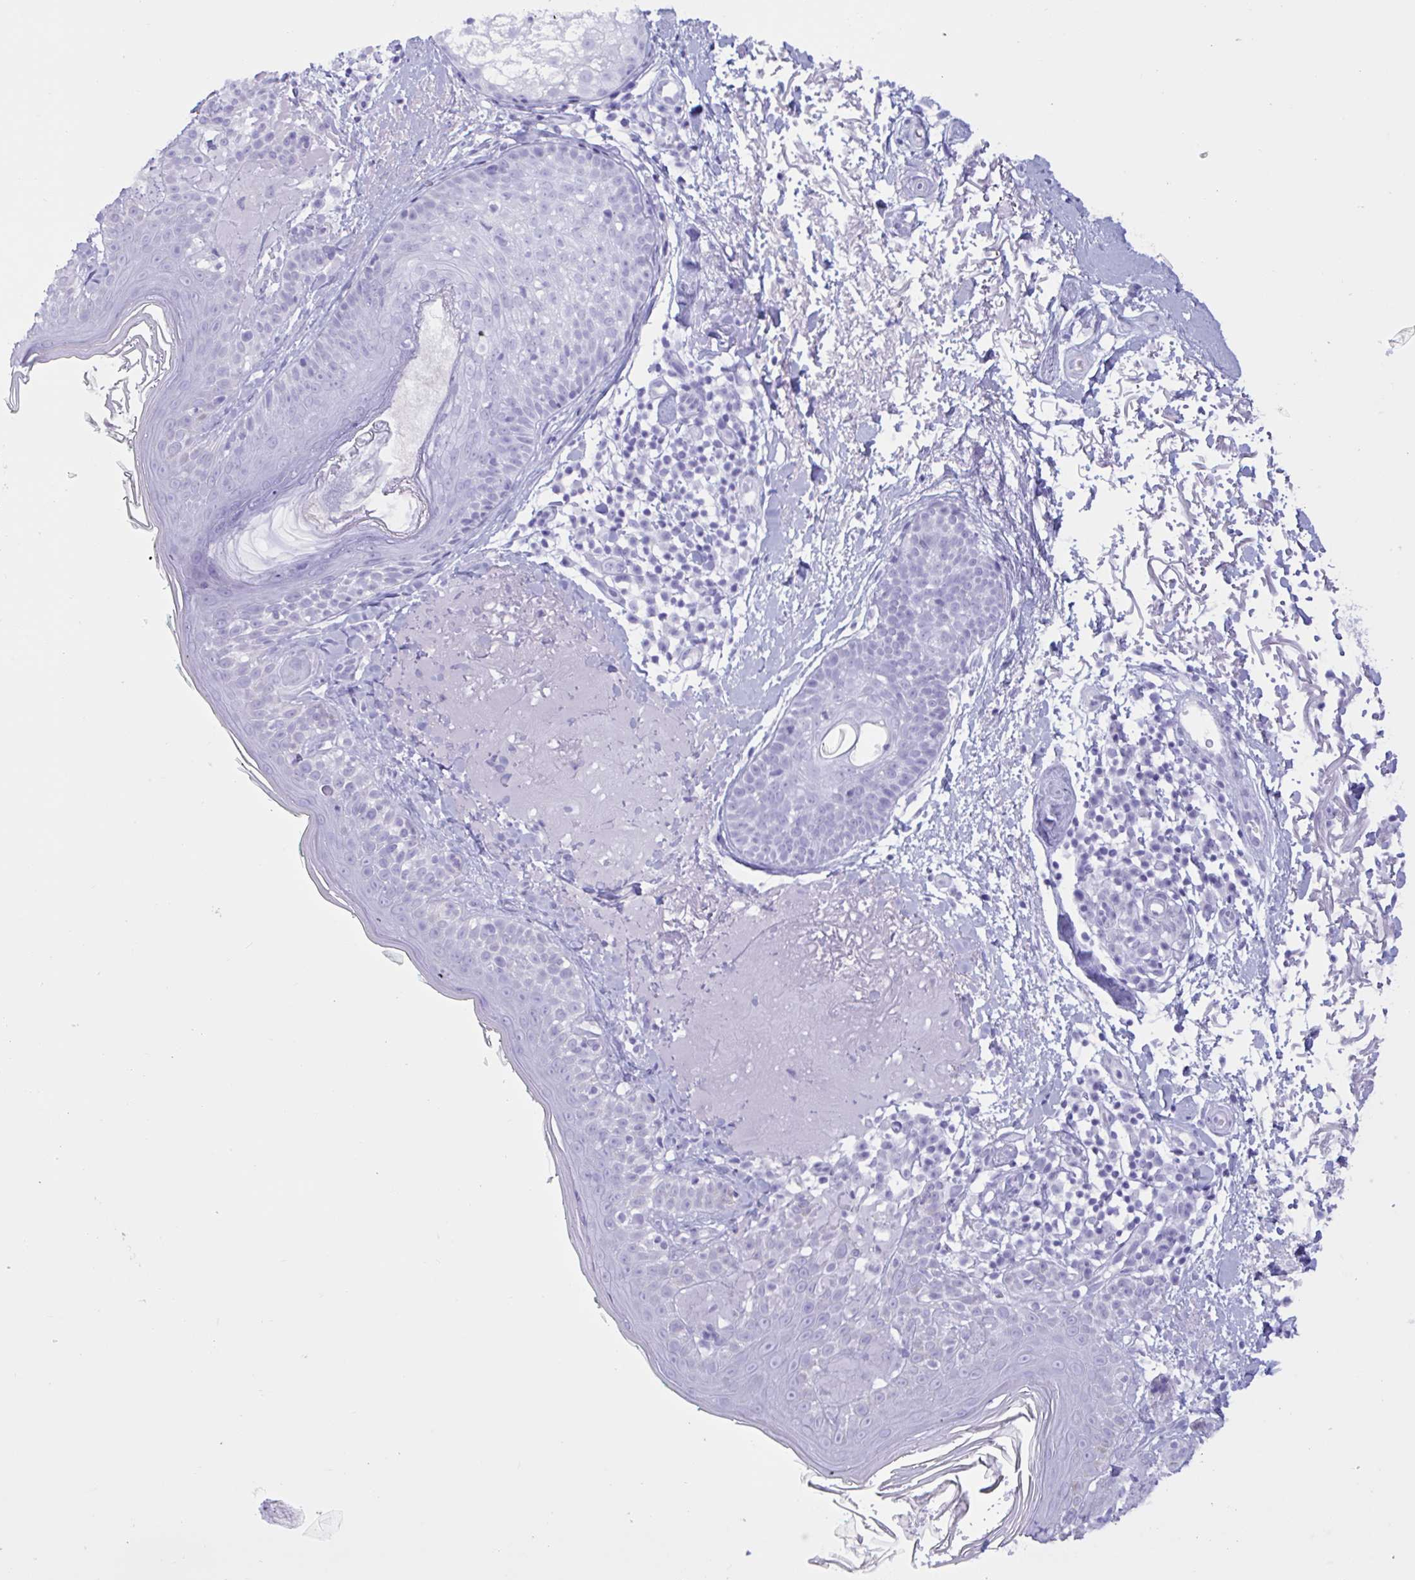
{"staining": {"intensity": "negative", "quantity": "none", "location": "none"}, "tissue": "skin", "cell_type": "Fibroblasts", "image_type": "normal", "snomed": [{"axis": "morphology", "description": "Normal tissue, NOS"}, {"axis": "topography", "description": "Skin"}], "caption": "IHC histopathology image of normal human skin stained for a protein (brown), which exhibits no staining in fibroblasts.", "gene": "MRGPRG", "patient": {"sex": "male", "age": 73}}